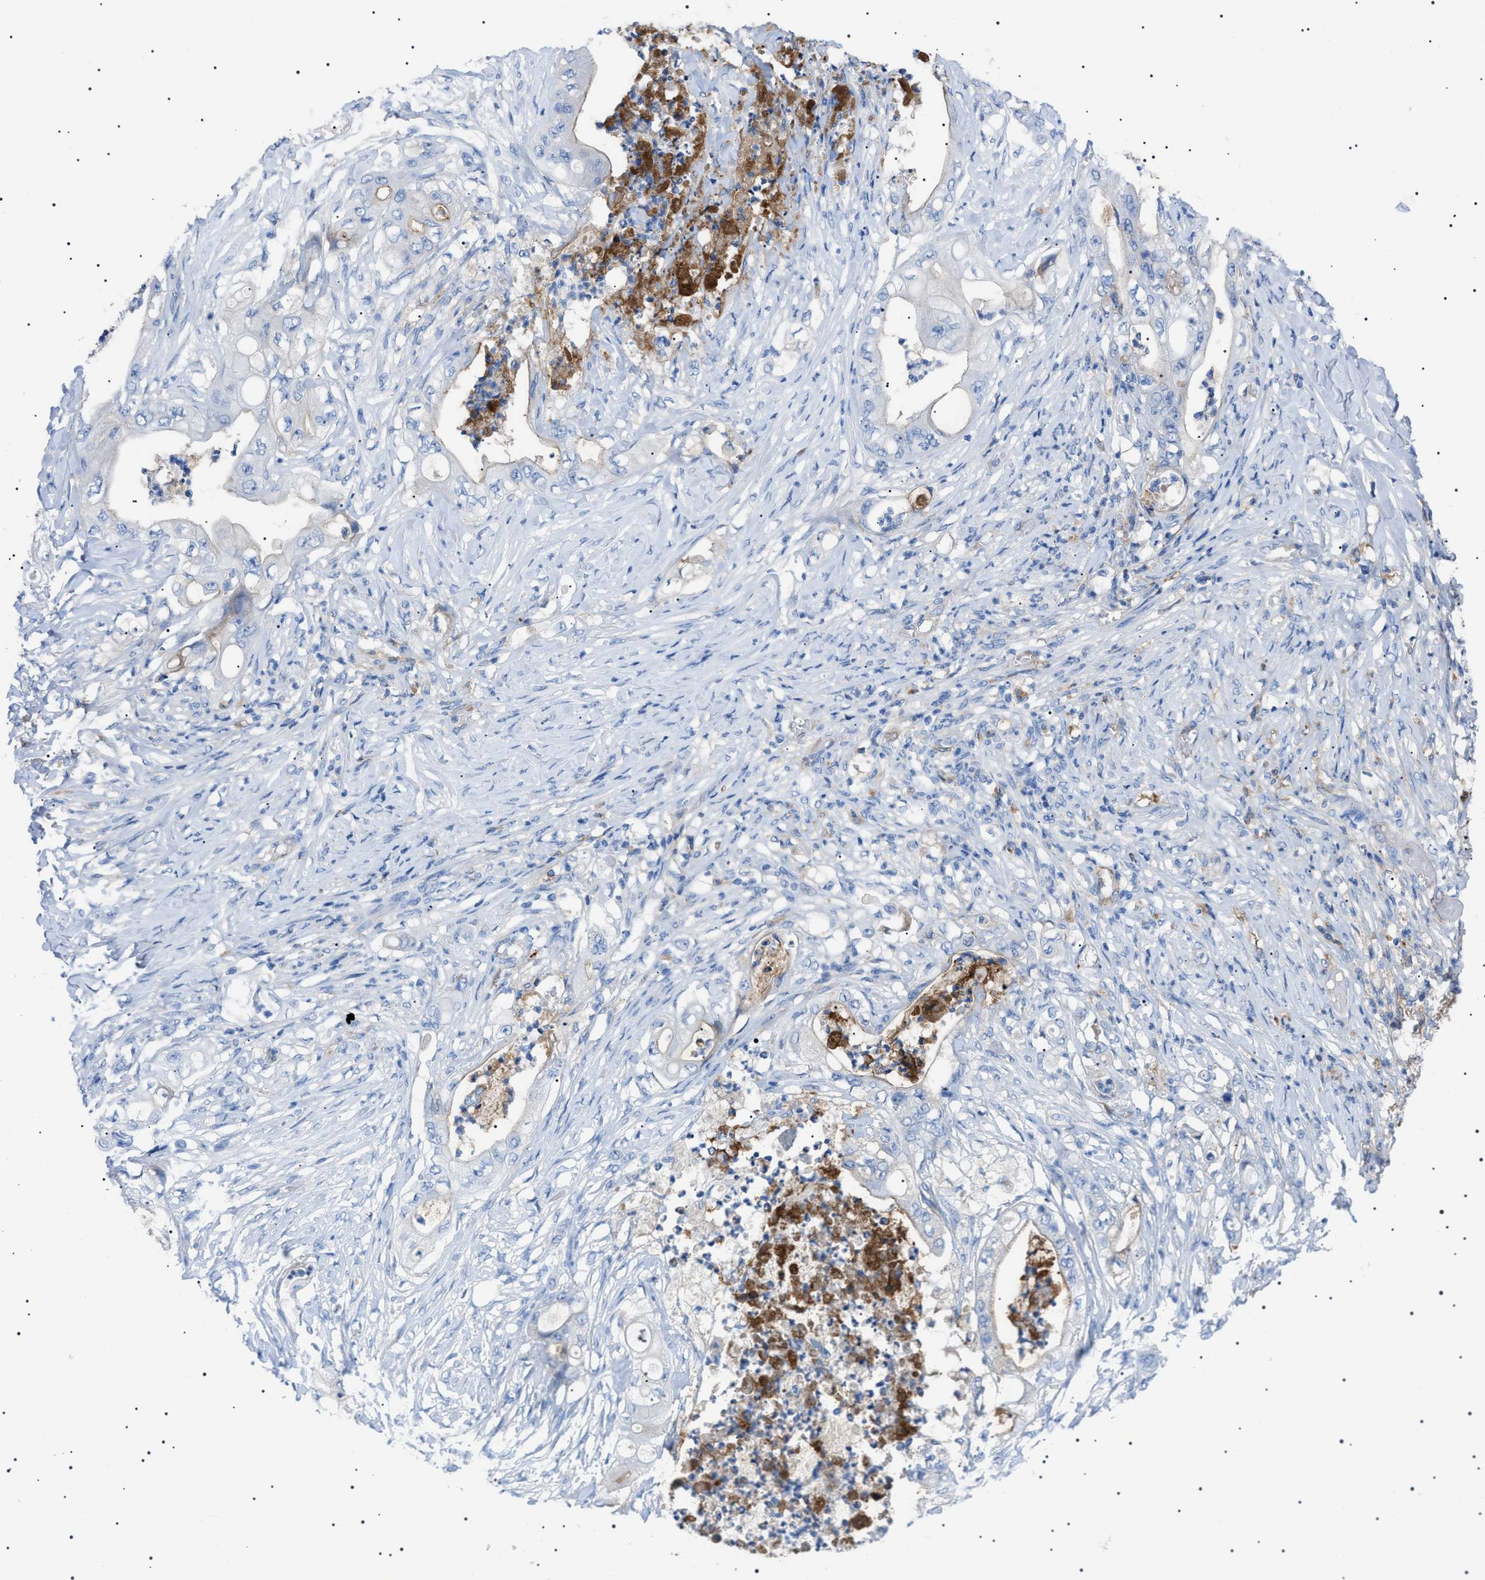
{"staining": {"intensity": "negative", "quantity": "none", "location": "none"}, "tissue": "stomach cancer", "cell_type": "Tumor cells", "image_type": "cancer", "snomed": [{"axis": "morphology", "description": "Adenocarcinoma, NOS"}, {"axis": "topography", "description": "Stomach"}], "caption": "Immunohistochemical staining of human stomach cancer (adenocarcinoma) shows no significant expression in tumor cells.", "gene": "LPA", "patient": {"sex": "female", "age": 73}}